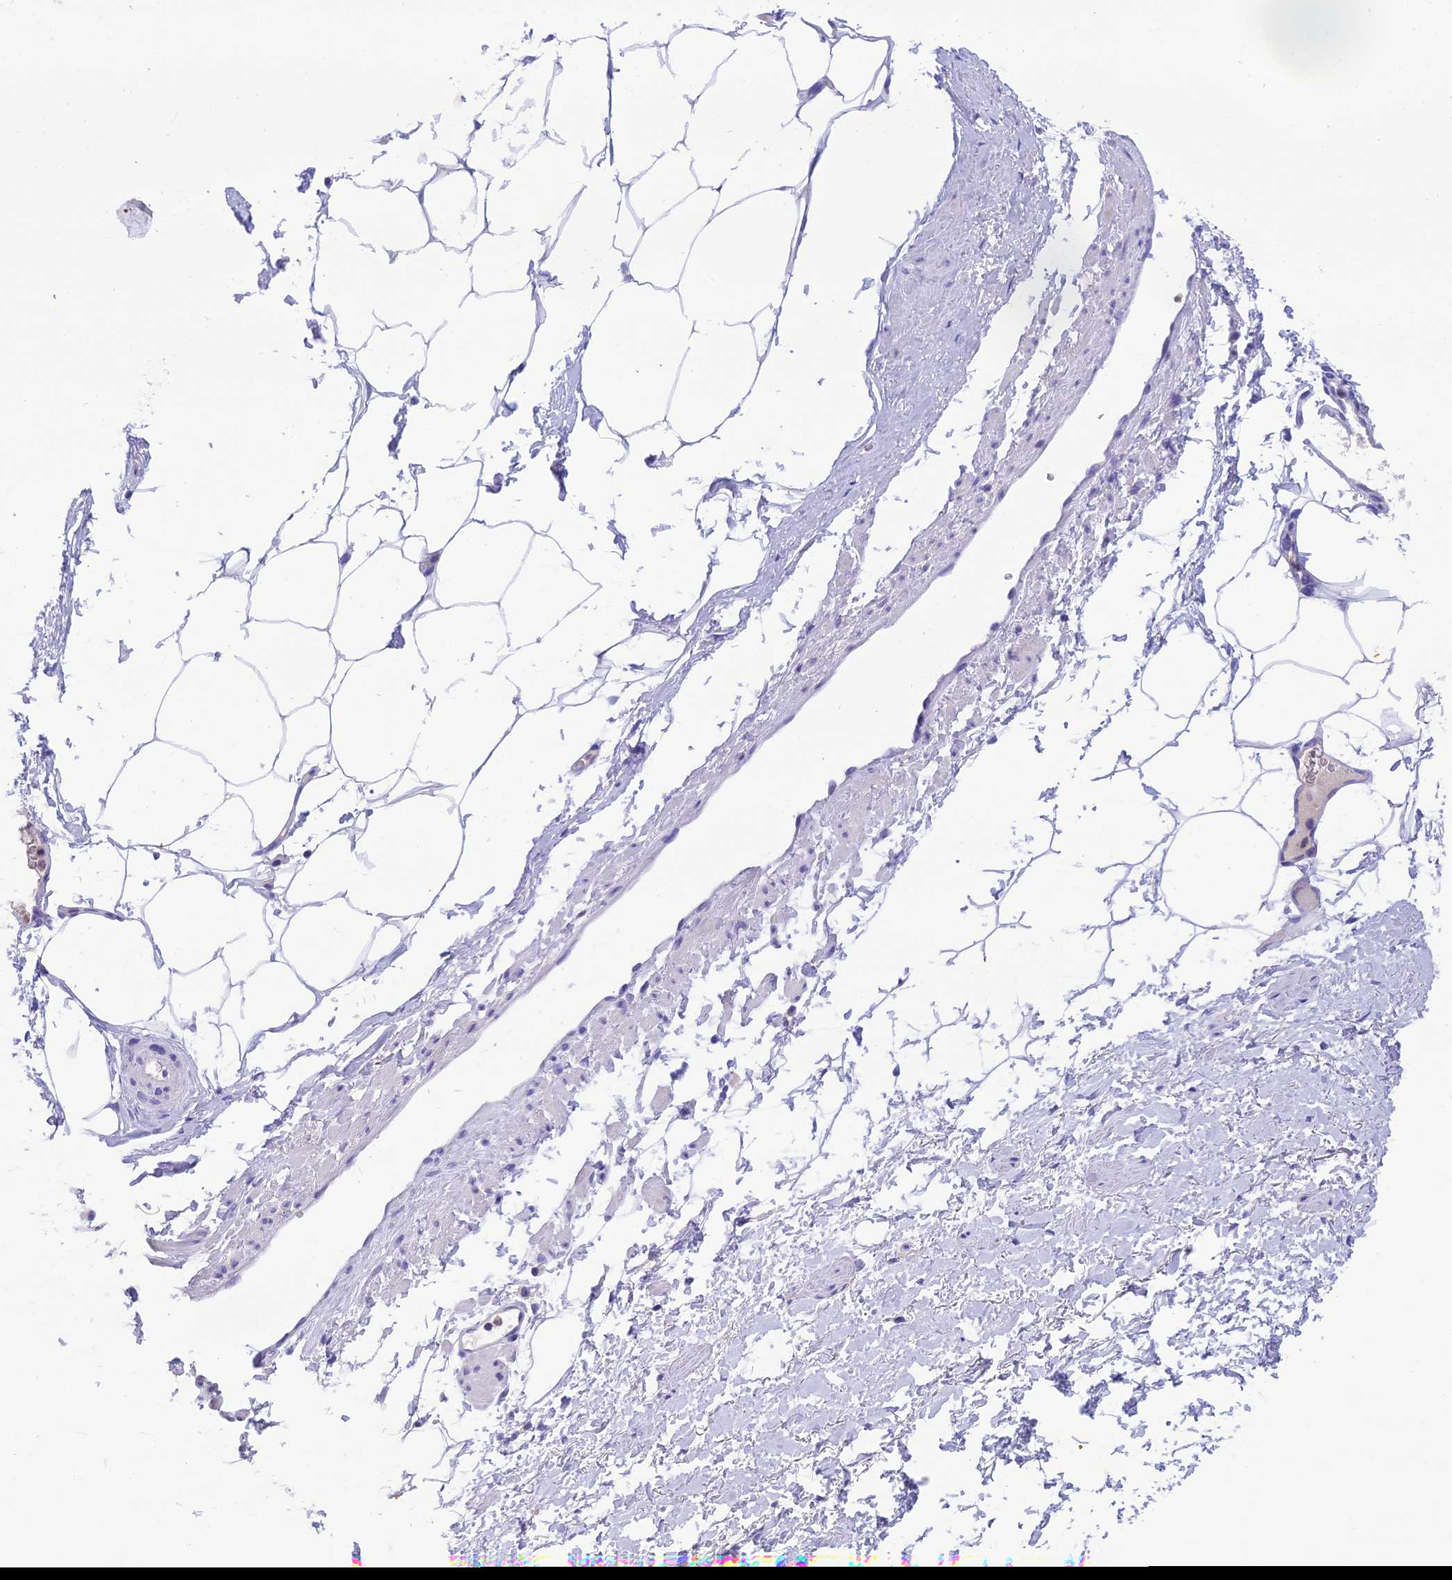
{"staining": {"intensity": "negative", "quantity": "none", "location": "none"}, "tissue": "adipose tissue", "cell_type": "Adipocytes", "image_type": "normal", "snomed": [{"axis": "morphology", "description": "Normal tissue, NOS"}, {"axis": "morphology", "description": "Adenocarcinoma, Low grade"}, {"axis": "topography", "description": "Prostate"}, {"axis": "topography", "description": "Peripheral nerve tissue"}], "caption": "Human adipose tissue stained for a protein using immunohistochemistry (IHC) shows no expression in adipocytes.", "gene": "KIAA0408", "patient": {"sex": "male", "age": 63}}